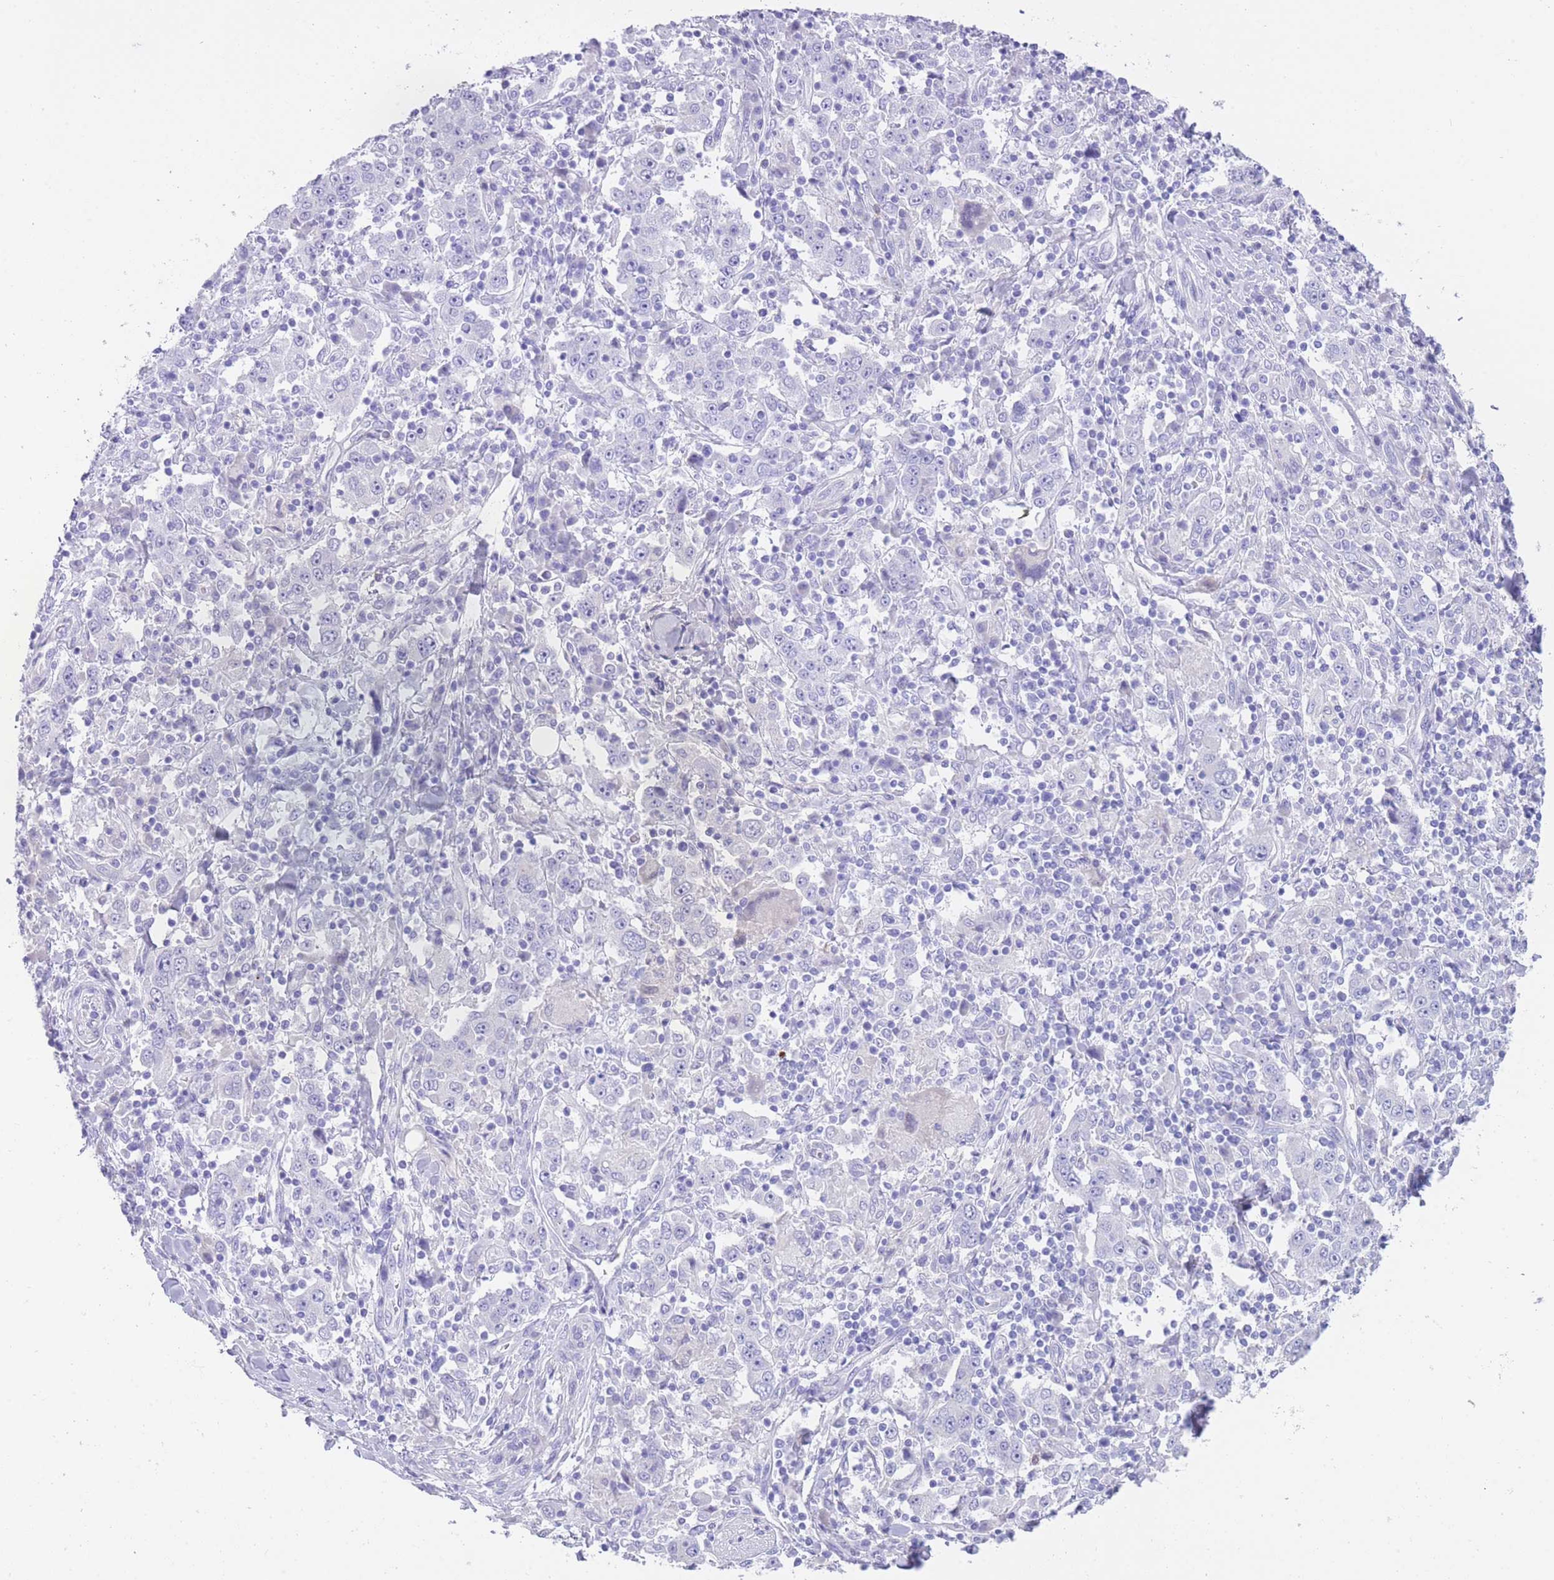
{"staining": {"intensity": "negative", "quantity": "none", "location": "none"}, "tissue": "stomach cancer", "cell_type": "Tumor cells", "image_type": "cancer", "snomed": [{"axis": "morphology", "description": "Normal tissue, NOS"}, {"axis": "morphology", "description": "Adenocarcinoma, NOS"}, {"axis": "topography", "description": "Stomach, upper"}, {"axis": "topography", "description": "Stomach"}], "caption": "Immunohistochemical staining of human stomach adenocarcinoma exhibits no significant expression in tumor cells.", "gene": "QTRT1", "patient": {"sex": "male", "age": 59}}